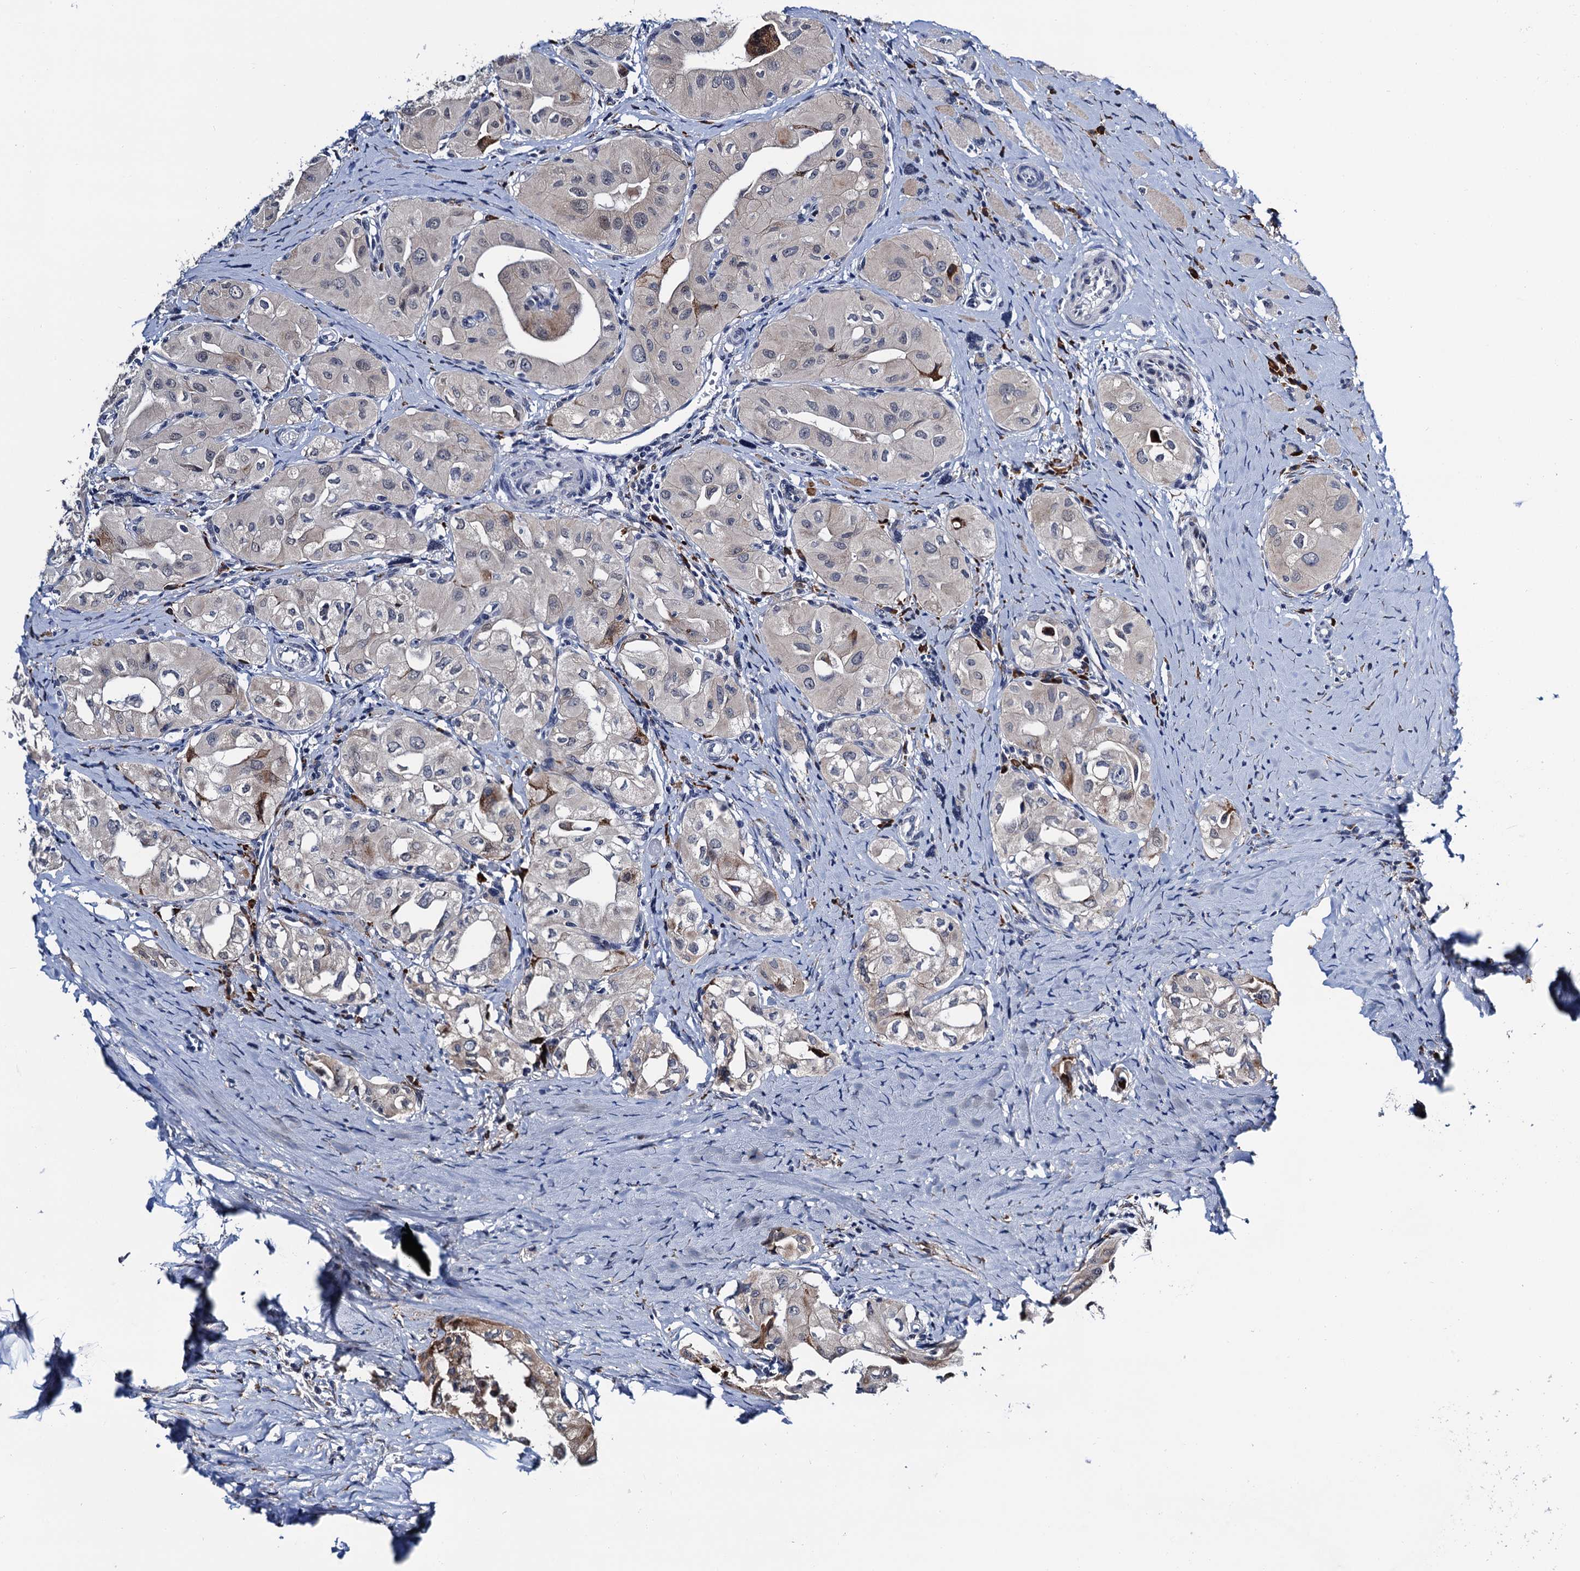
{"staining": {"intensity": "weak", "quantity": "<25%", "location": "cytoplasmic/membranous"}, "tissue": "thyroid cancer", "cell_type": "Tumor cells", "image_type": "cancer", "snomed": [{"axis": "morphology", "description": "Papillary adenocarcinoma, NOS"}, {"axis": "topography", "description": "Thyroid gland"}], "caption": "Thyroid cancer (papillary adenocarcinoma) was stained to show a protein in brown. There is no significant staining in tumor cells. Nuclei are stained in blue.", "gene": "SLC7A10", "patient": {"sex": "female", "age": 59}}